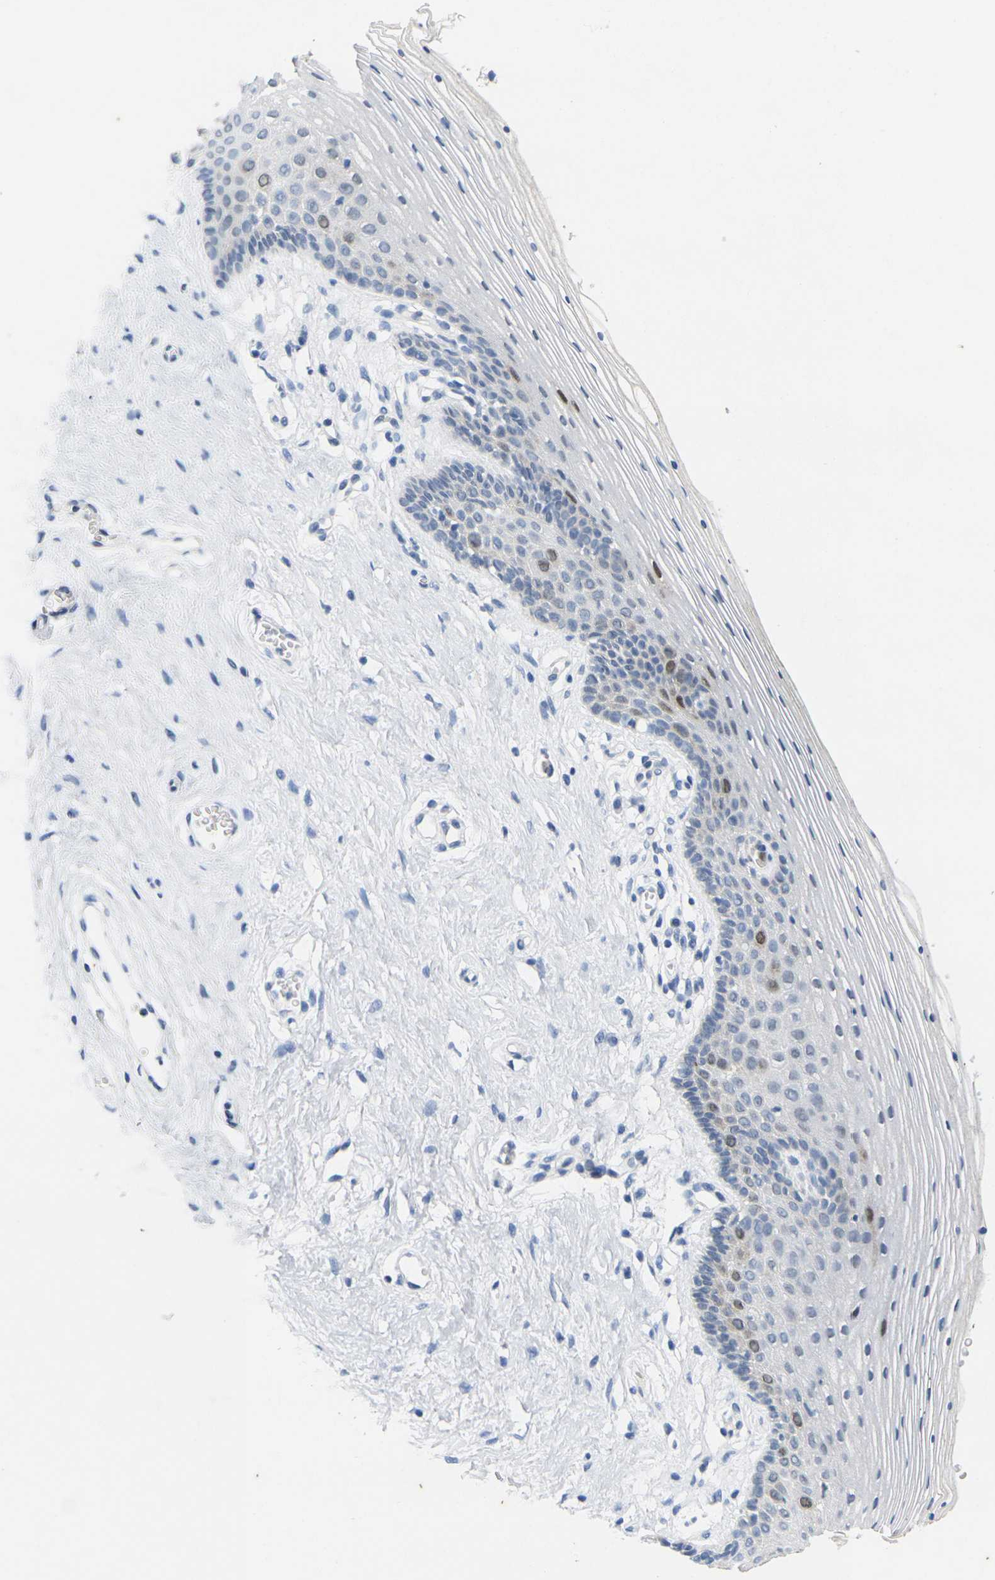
{"staining": {"intensity": "moderate", "quantity": "<25%", "location": "nuclear"}, "tissue": "vagina", "cell_type": "Squamous epithelial cells", "image_type": "normal", "snomed": [{"axis": "morphology", "description": "Normal tissue, NOS"}, {"axis": "topography", "description": "Vagina"}], "caption": "This image displays IHC staining of benign vagina, with low moderate nuclear staining in approximately <25% of squamous epithelial cells.", "gene": "CDK2", "patient": {"sex": "female", "age": 32}}